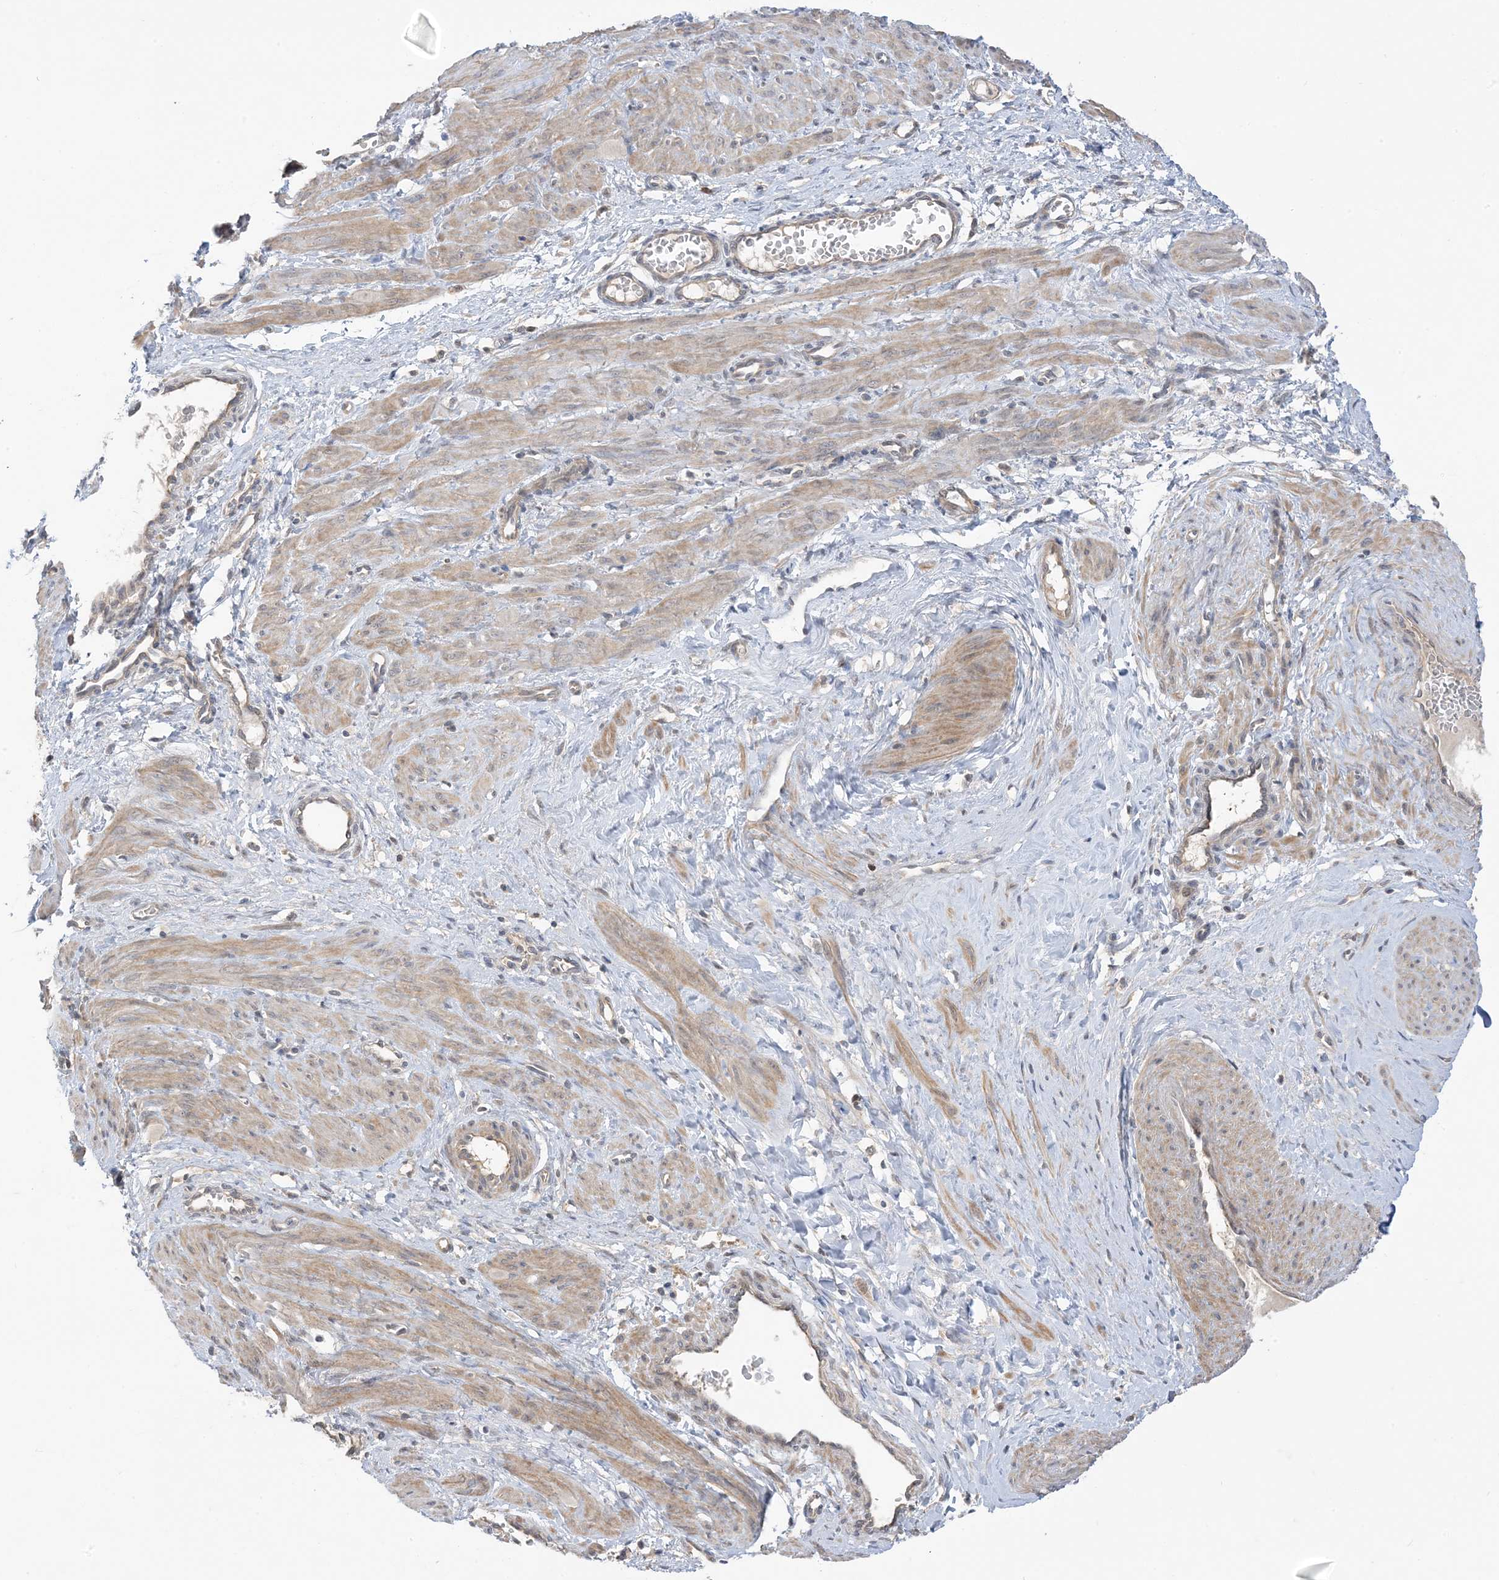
{"staining": {"intensity": "weak", "quantity": ">75%", "location": "cytoplasmic/membranous"}, "tissue": "smooth muscle", "cell_type": "Smooth muscle cells", "image_type": "normal", "snomed": [{"axis": "morphology", "description": "Normal tissue, NOS"}, {"axis": "topography", "description": "Endometrium"}], "caption": "Protein staining reveals weak cytoplasmic/membranous expression in about >75% of smooth muscle cells in benign smooth muscle.", "gene": "WDR26", "patient": {"sex": "female", "age": 33}}